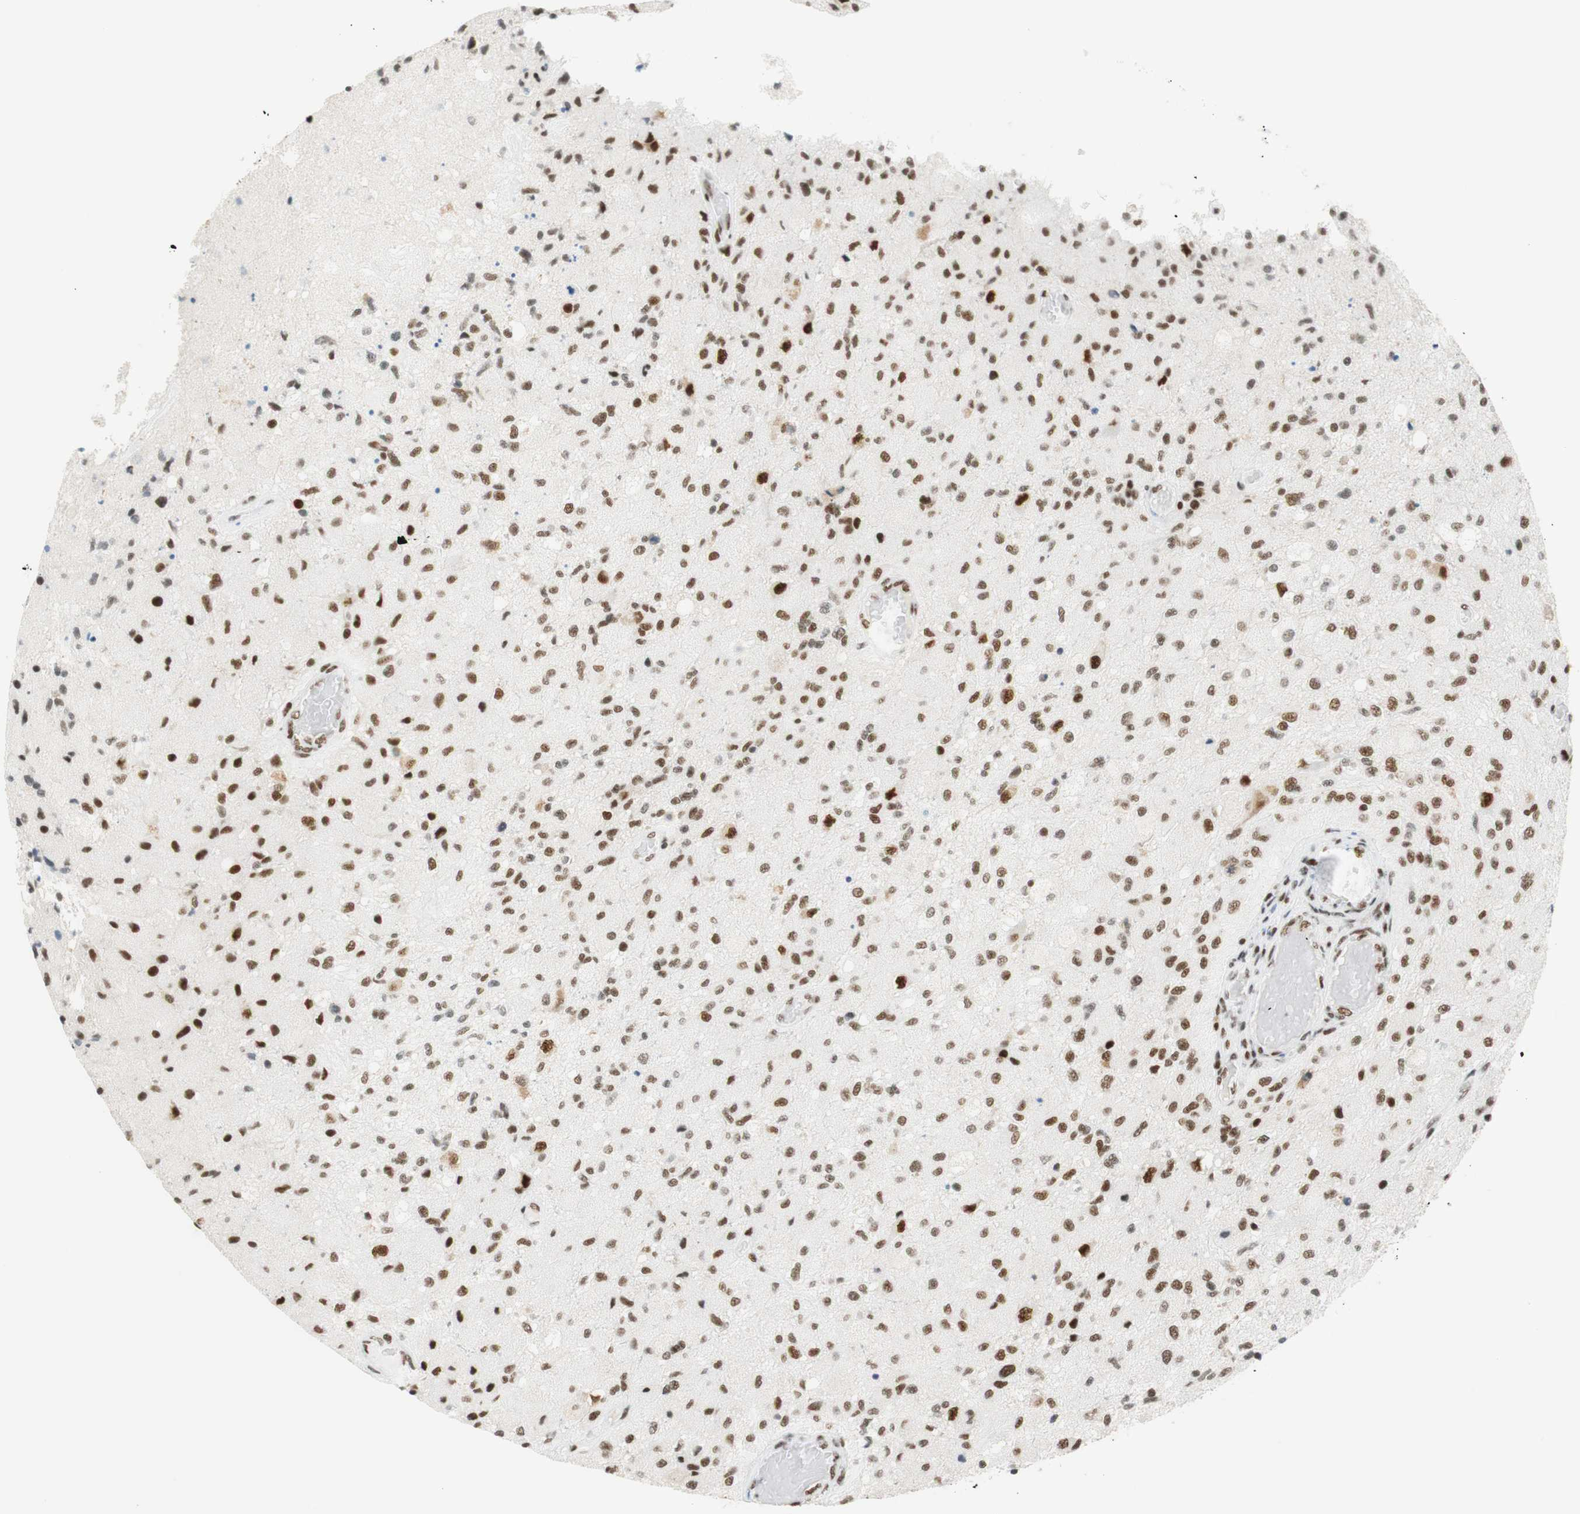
{"staining": {"intensity": "moderate", "quantity": "25%-75%", "location": "none"}, "tissue": "glioma", "cell_type": "Tumor cells", "image_type": "cancer", "snomed": [{"axis": "morphology", "description": "Normal tissue, NOS"}, {"axis": "morphology", "description": "Glioma, malignant, High grade"}, {"axis": "topography", "description": "Cerebral cortex"}], "caption": "Moderate None positivity for a protein is present in approximately 25%-75% of tumor cells of glioma using IHC.", "gene": "RNF20", "patient": {"sex": "male", "age": 77}}